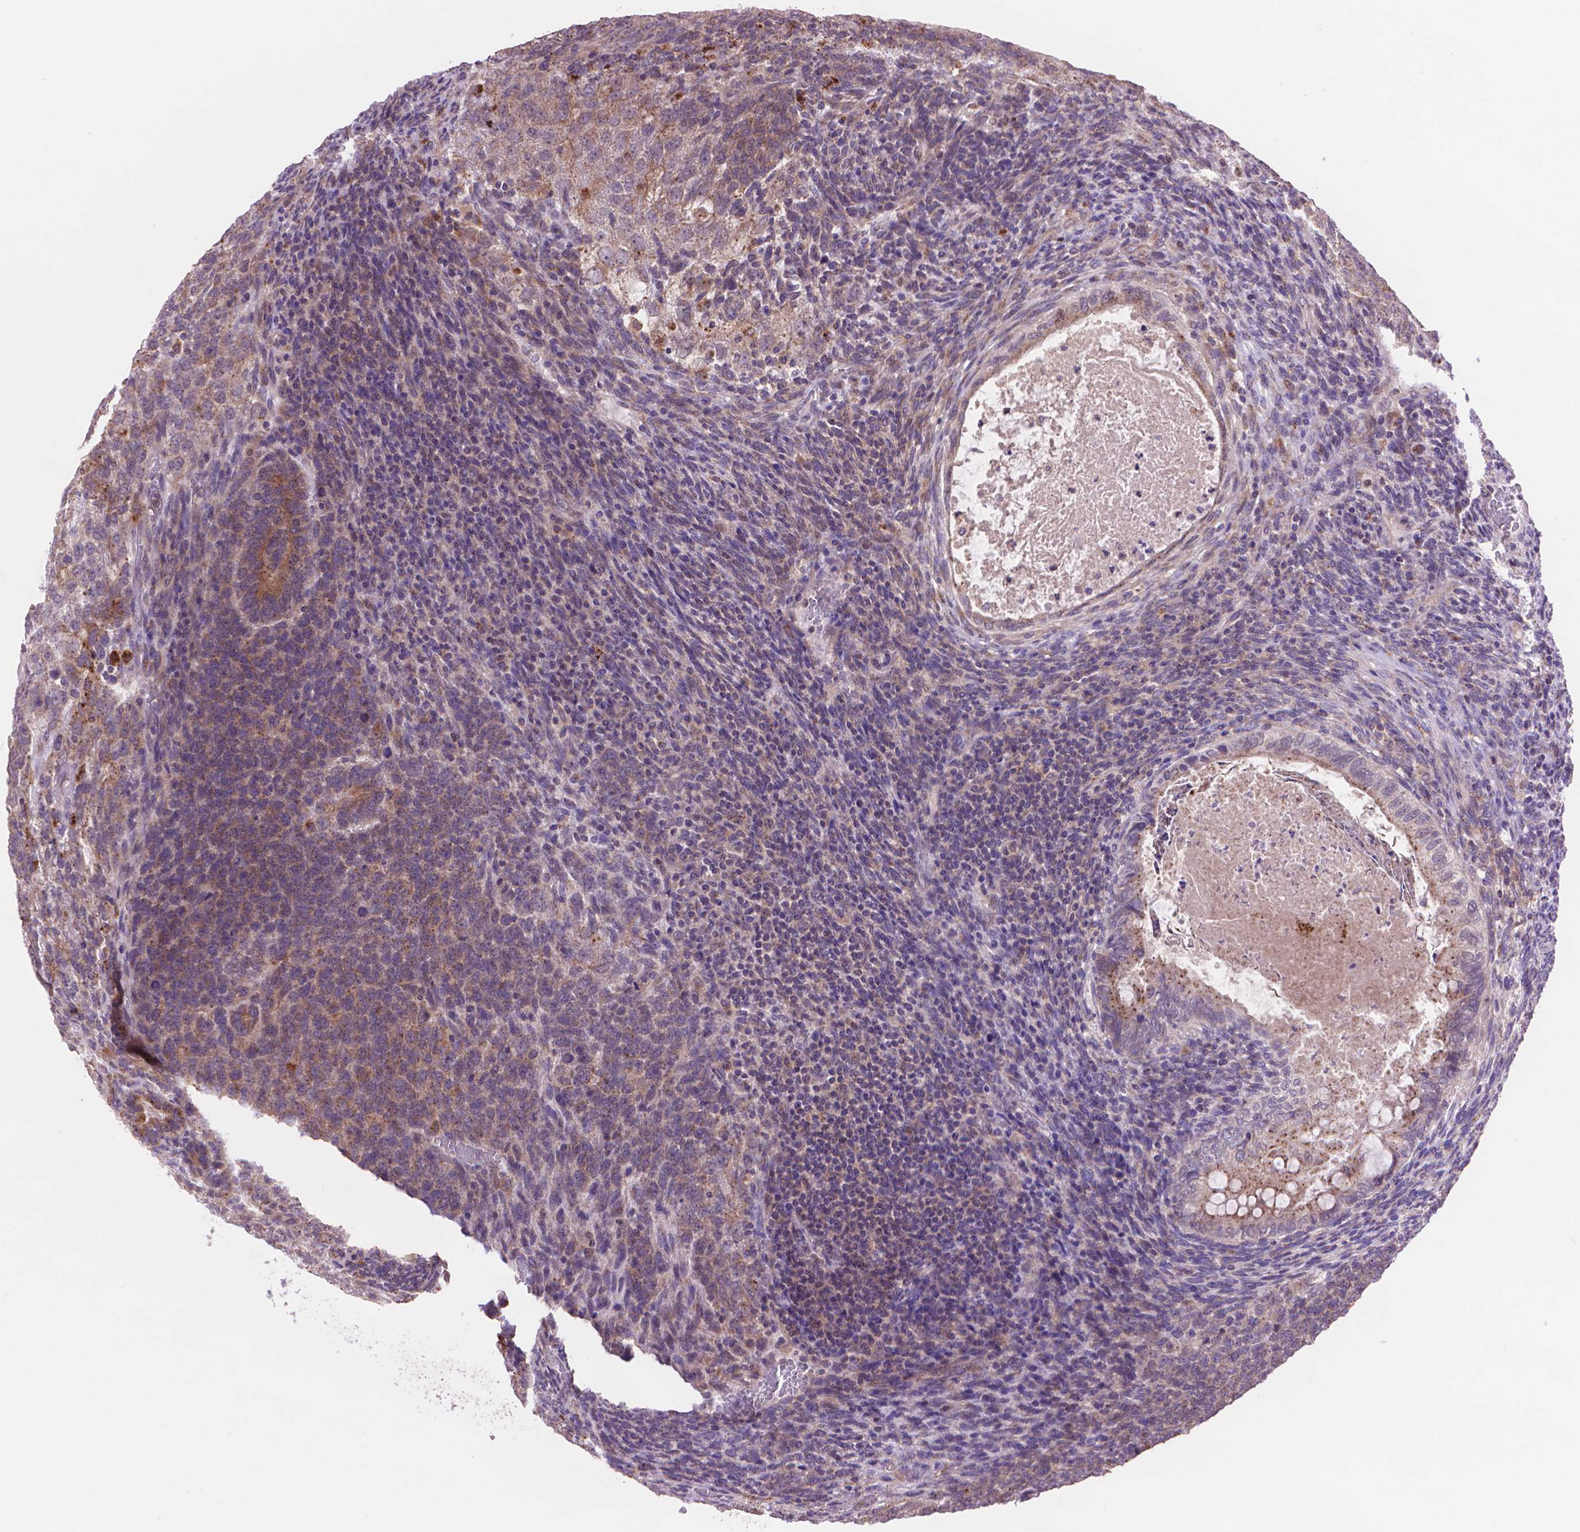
{"staining": {"intensity": "moderate", "quantity": "25%-75%", "location": "cytoplasmic/membranous"}, "tissue": "testis cancer", "cell_type": "Tumor cells", "image_type": "cancer", "snomed": [{"axis": "morphology", "description": "Normal tissue, NOS"}, {"axis": "morphology", "description": "Carcinoma, Embryonal, NOS"}, {"axis": "topography", "description": "Testis"}, {"axis": "topography", "description": "Epididymis"}], "caption": "Protein expression by immunohistochemistry (IHC) displays moderate cytoplasmic/membranous positivity in approximately 25%-75% of tumor cells in embryonal carcinoma (testis).", "gene": "GLB1", "patient": {"sex": "male", "age": 23}}